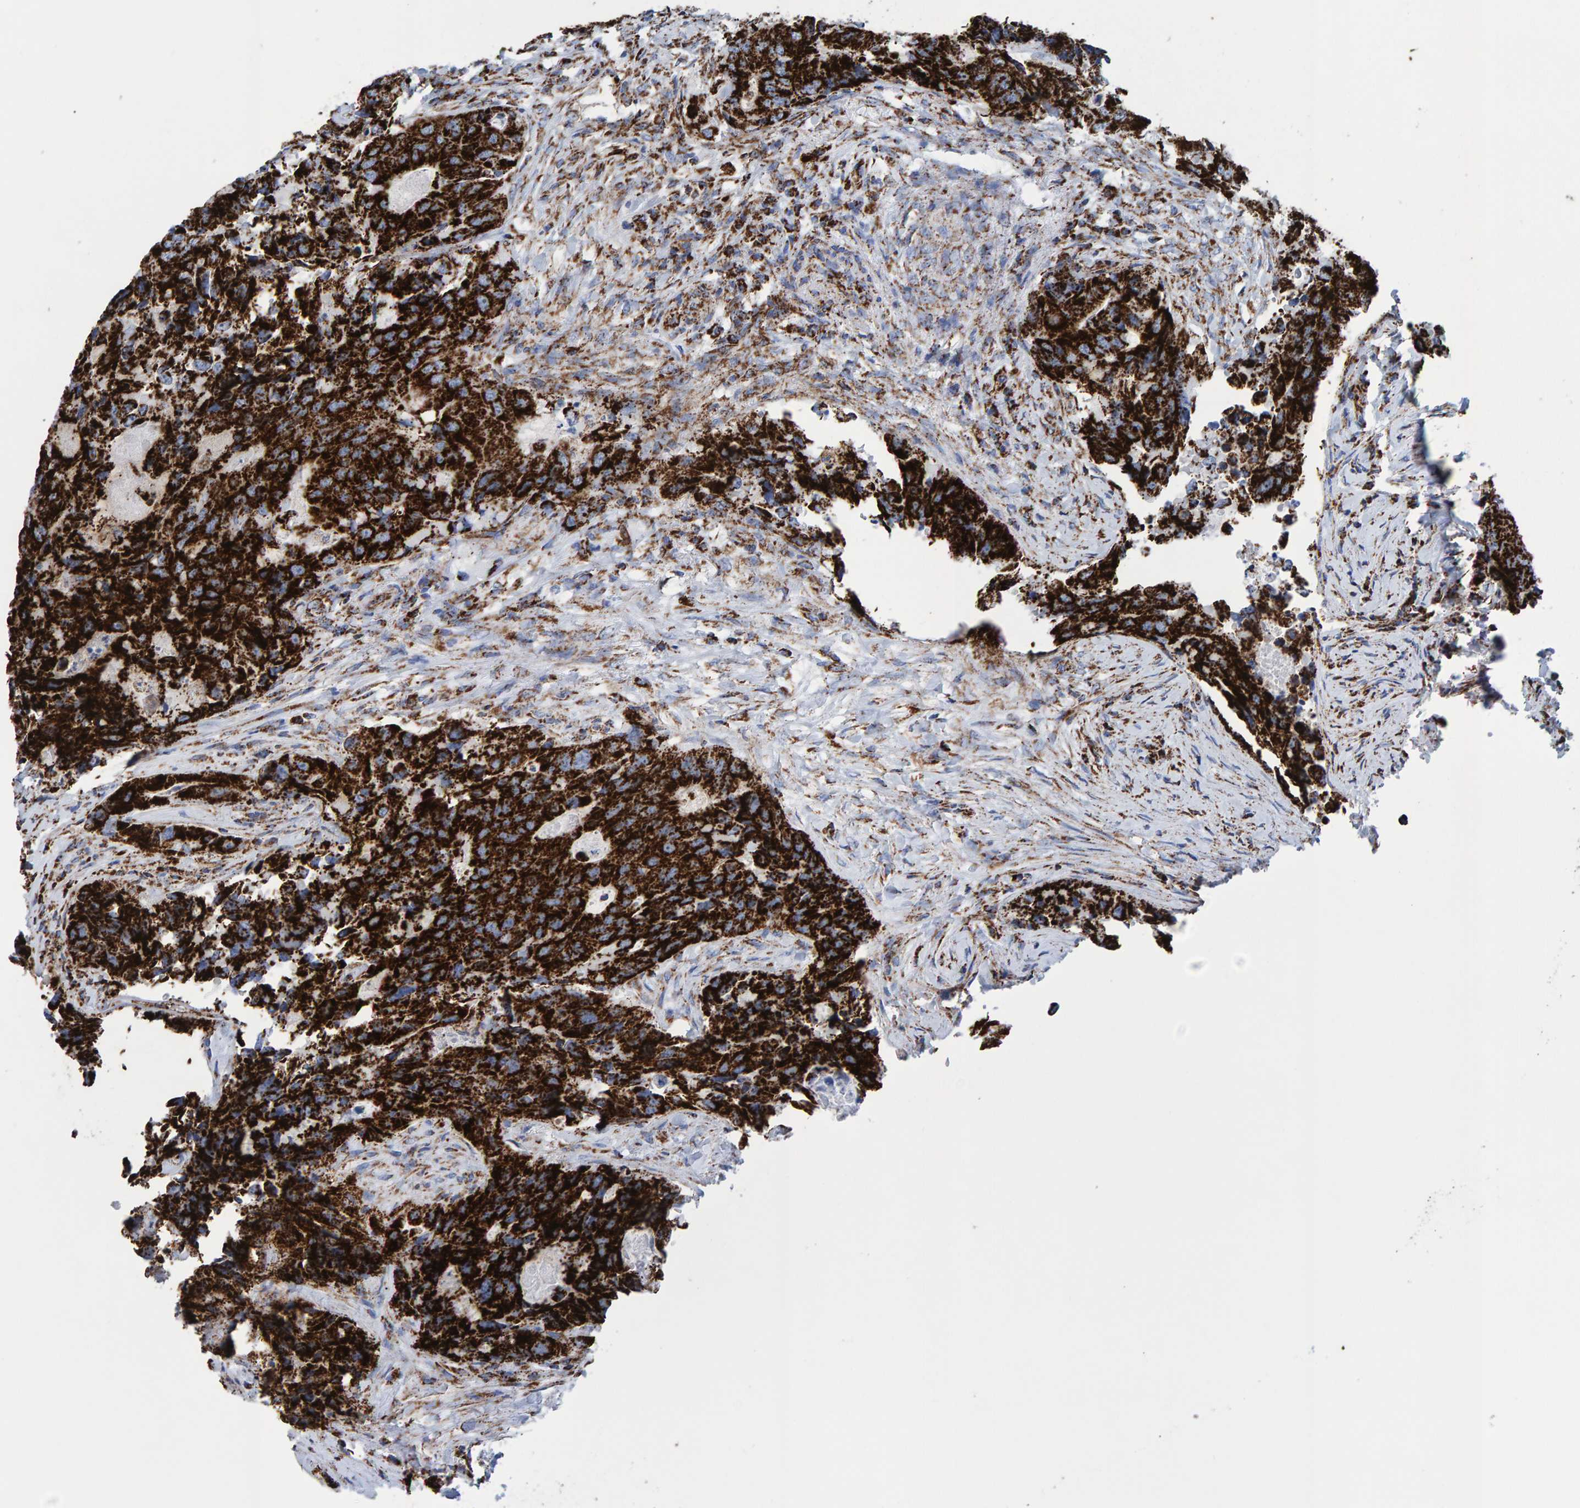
{"staining": {"intensity": "strong", "quantity": ">75%", "location": "cytoplasmic/membranous"}, "tissue": "colorectal cancer", "cell_type": "Tumor cells", "image_type": "cancer", "snomed": [{"axis": "morphology", "description": "Adenocarcinoma, NOS"}, {"axis": "topography", "description": "Colon"}], "caption": "This is a photomicrograph of IHC staining of colorectal cancer (adenocarcinoma), which shows strong expression in the cytoplasmic/membranous of tumor cells.", "gene": "ENSG00000262660", "patient": {"sex": "male", "age": 71}}